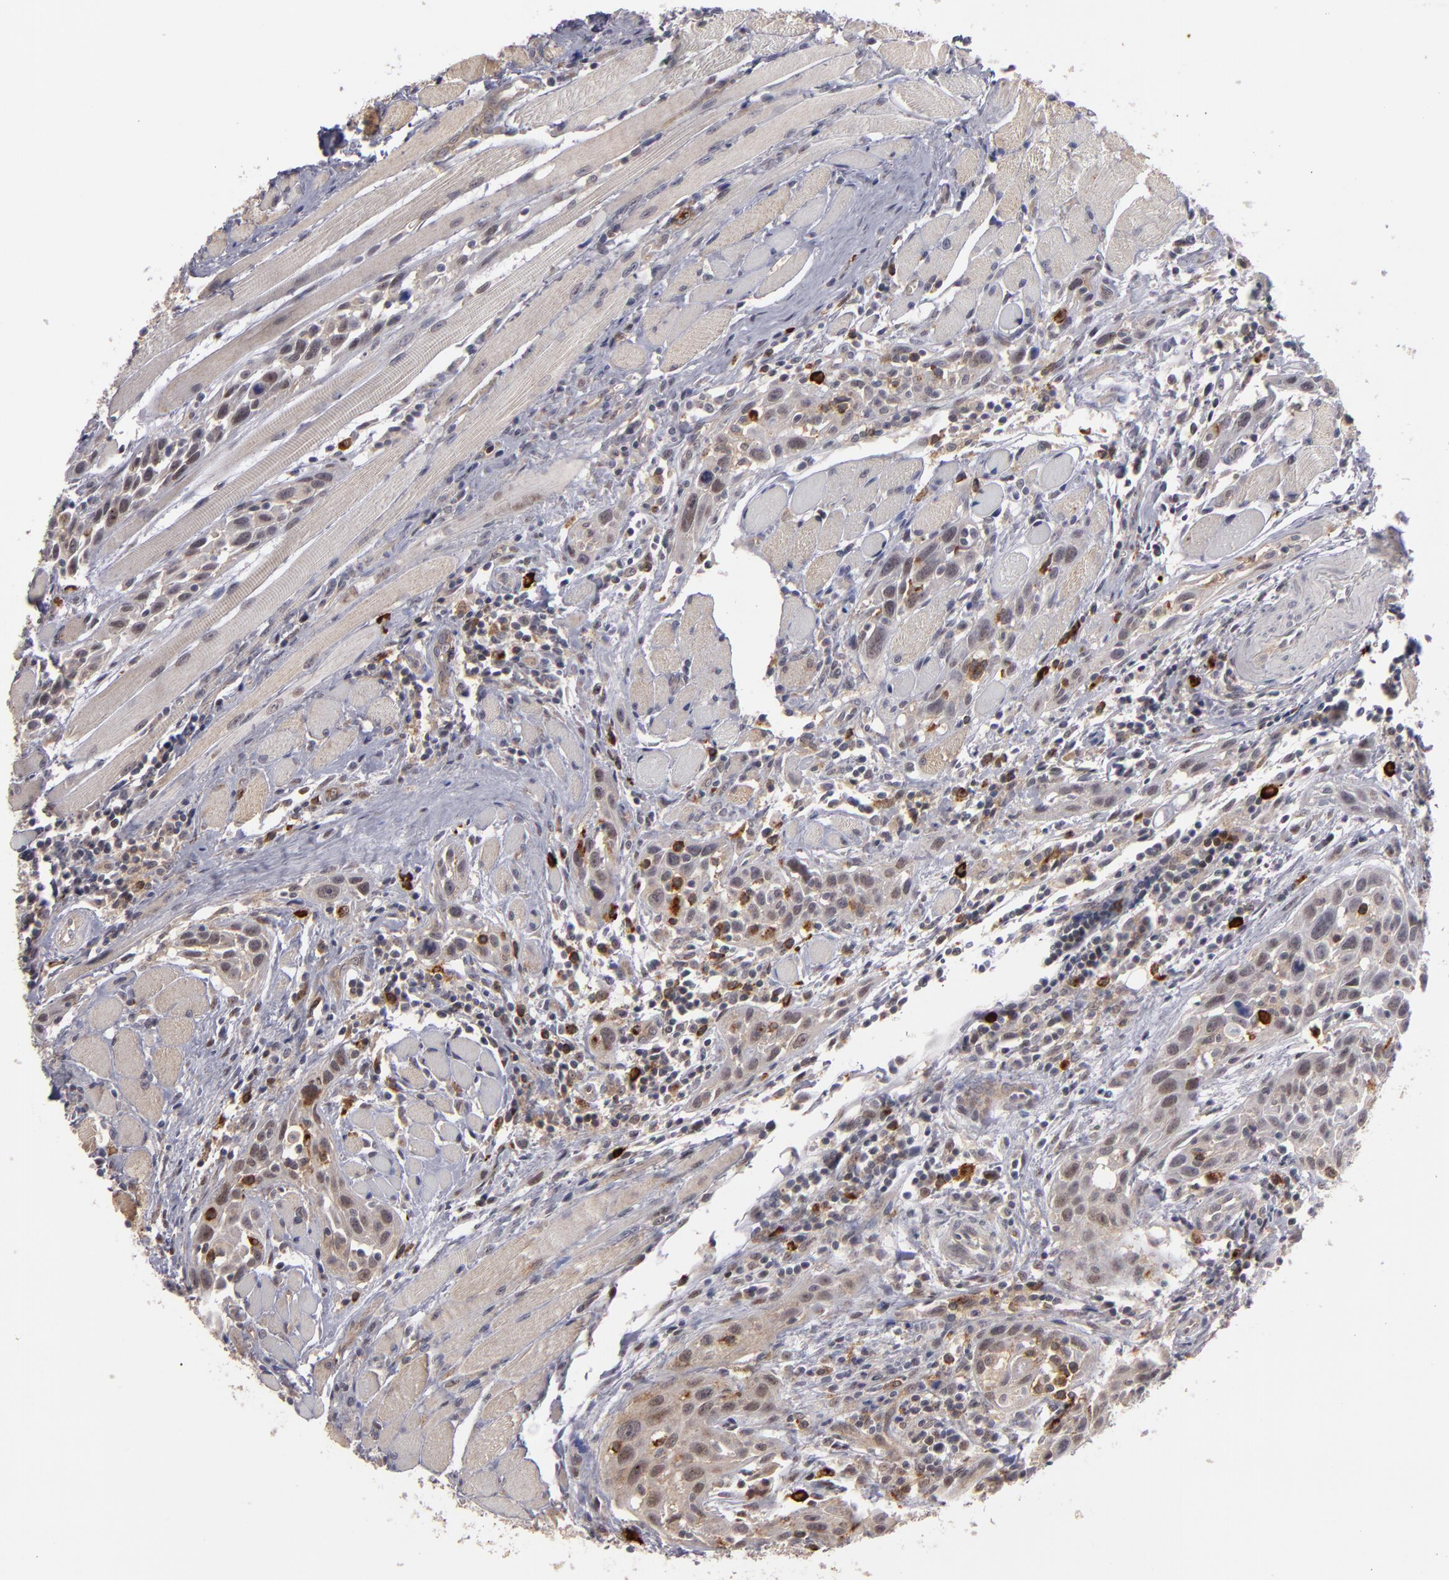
{"staining": {"intensity": "weak", "quantity": ">75%", "location": "cytoplasmic/membranous,nuclear"}, "tissue": "head and neck cancer", "cell_type": "Tumor cells", "image_type": "cancer", "snomed": [{"axis": "morphology", "description": "Squamous cell carcinoma, NOS"}, {"axis": "topography", "description": "Oral tissue"}, {"axis": "topography", "description": "Head-Neck"}], "caption": "Head and neck cancer stained with a protein marker reveals weak staining in tumor cells.", "gene": "STX3", "patient": {"sex": "female", "age": 50}}